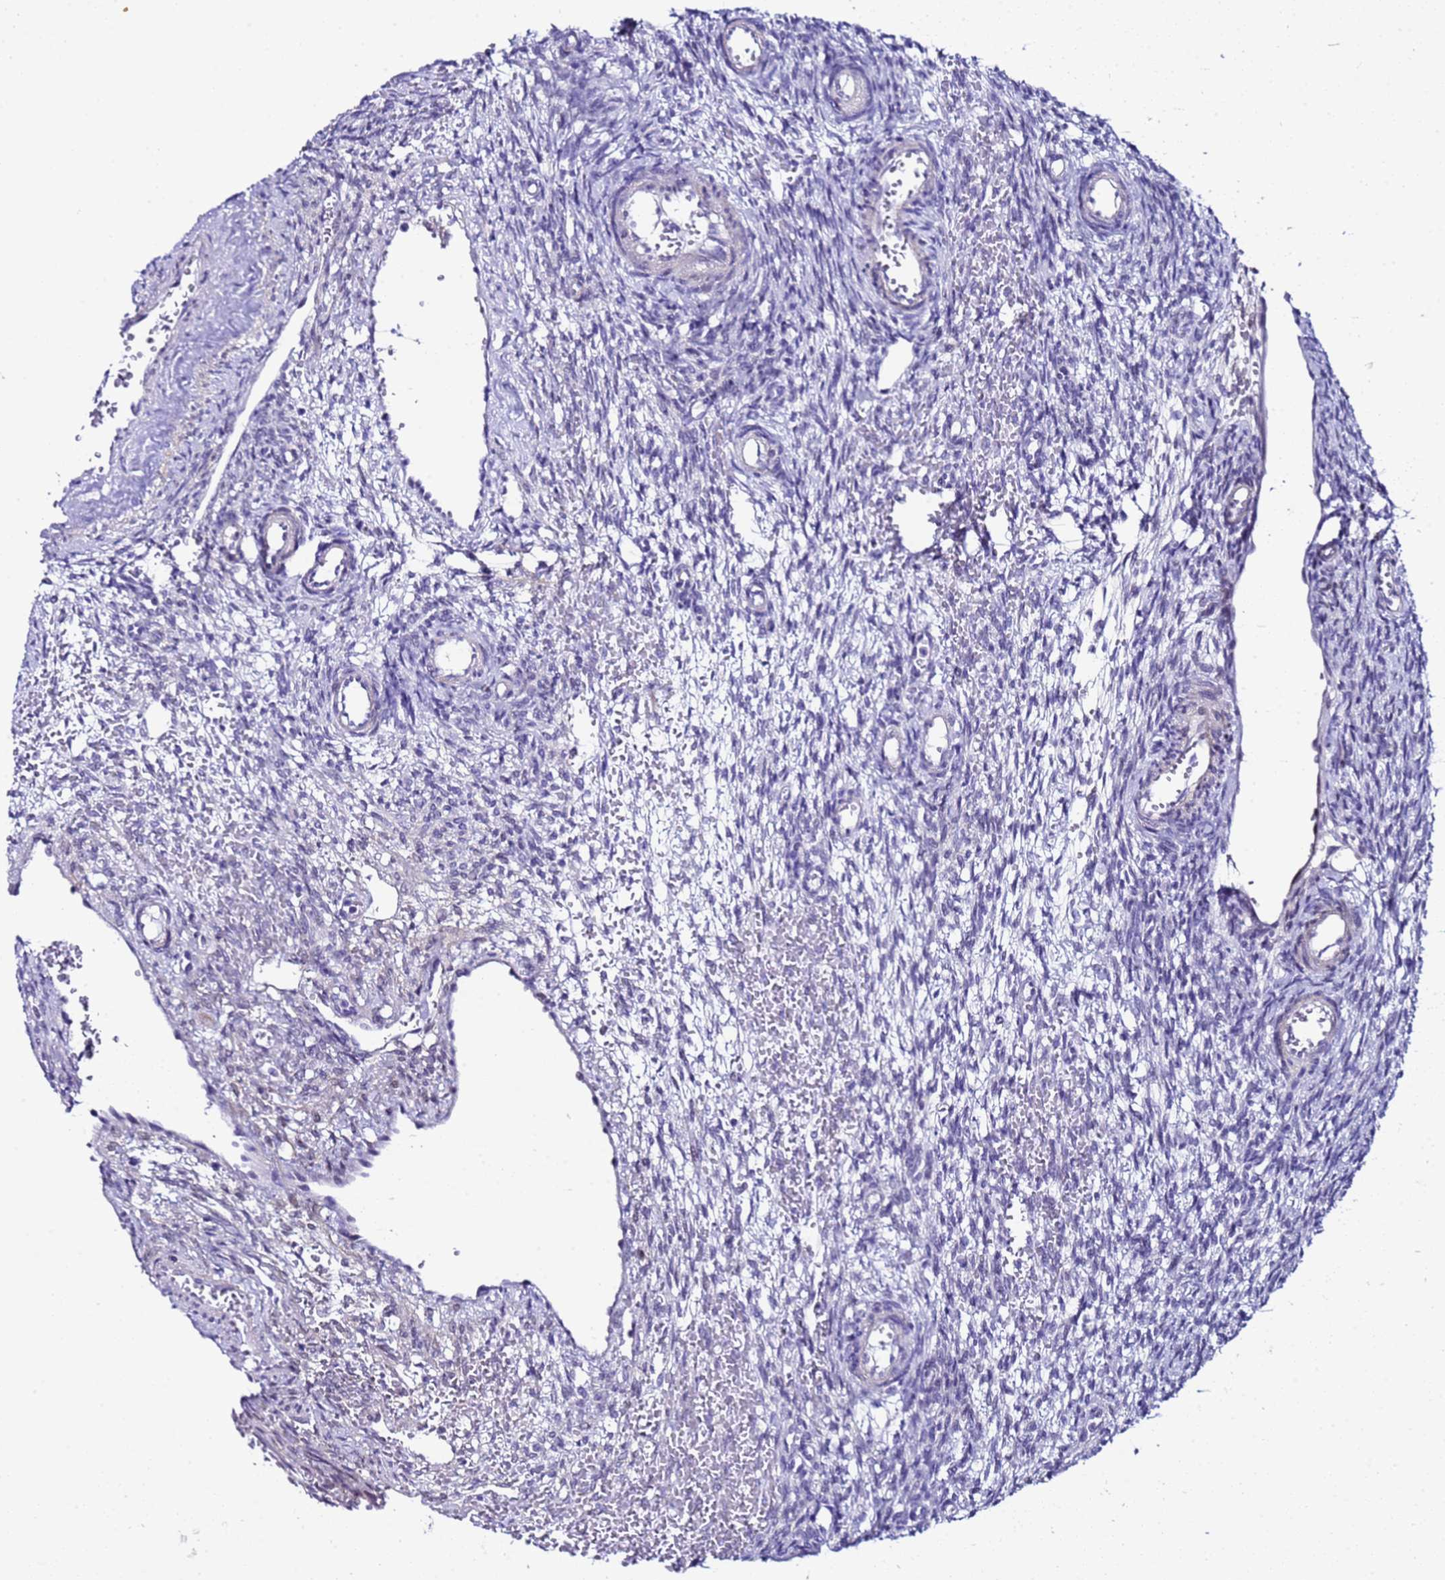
{"staining": {"intensity": "negative", "quantity": "none", "location": "none"}, "tissue": "ovary", "cell_type": "Ovarian stroma cells", "image_type": "normal", "snomed": [{"axis": "morphology", "description": "Normal tissue, NOS"}, {"axis": "topography", "description": "Ovary"}], "caption": "DAB (3,3'-diaminobenzidine) immunohistochemical staining of unremarkable human ovary exhibits no significant positivity in ovarian stroma cells.", "gene": "BCL7A", "patient": {"sex": "female", "age": 39}}